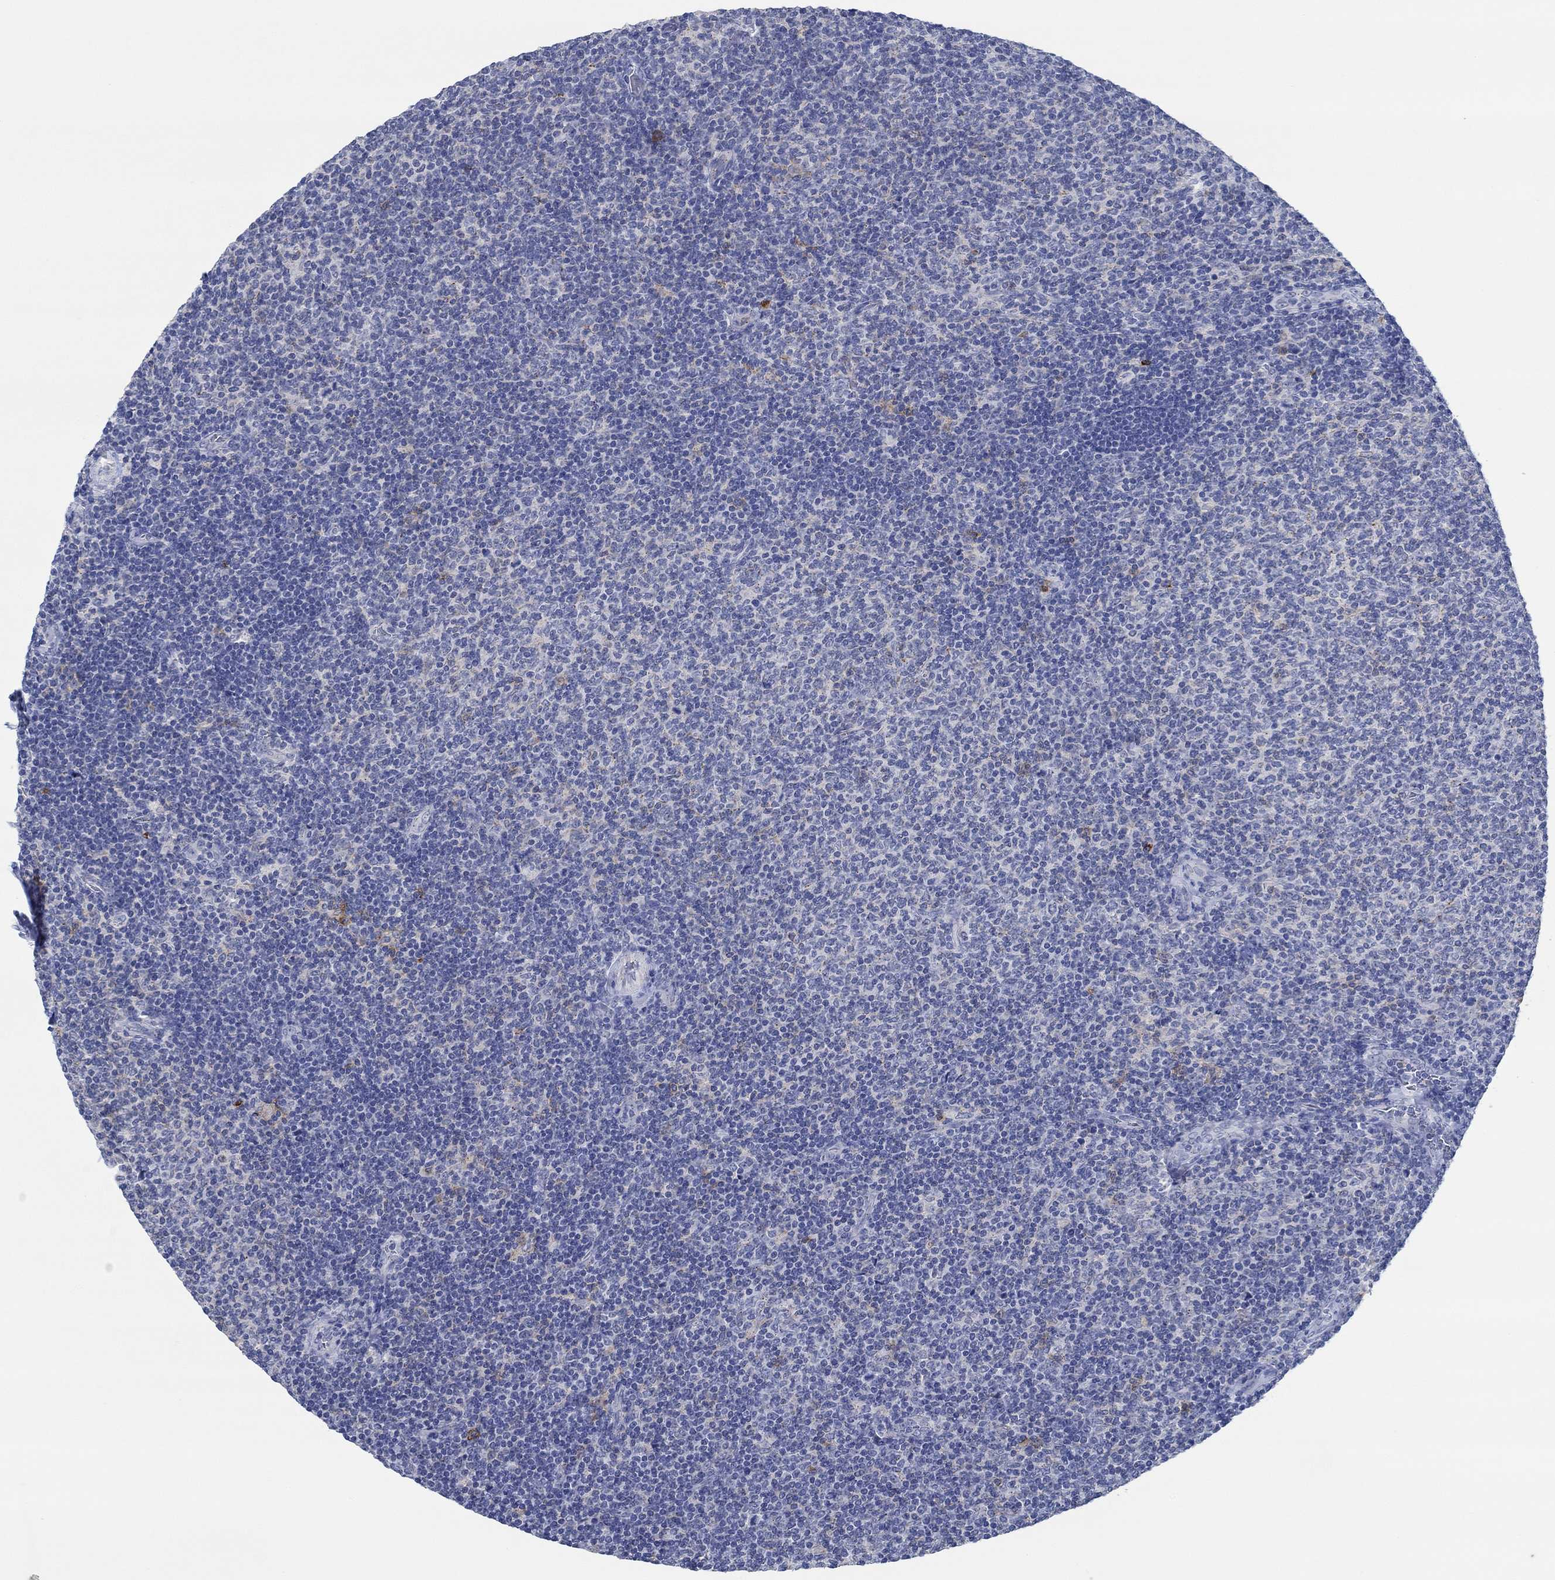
{"staining": {"intensity": "negative", "quantity": "none", "location": "none"}, "tissue": "lymphoma", "cell_type": "Tumor cells", "image_type": "cancer", "snomed": [{"axis": "morphology", "description": "Malignant lymphoma, non-Hodgkin's type, Low grade"}, {"axis": "topography", "description": "Lymph node"}], "caption": "An IHC photomicrograph of lymphoma is shown. There is no staining in tumor cells of lymphoma.", "gene": "CPM", "patient": {"sex": "male", "age": 52}}